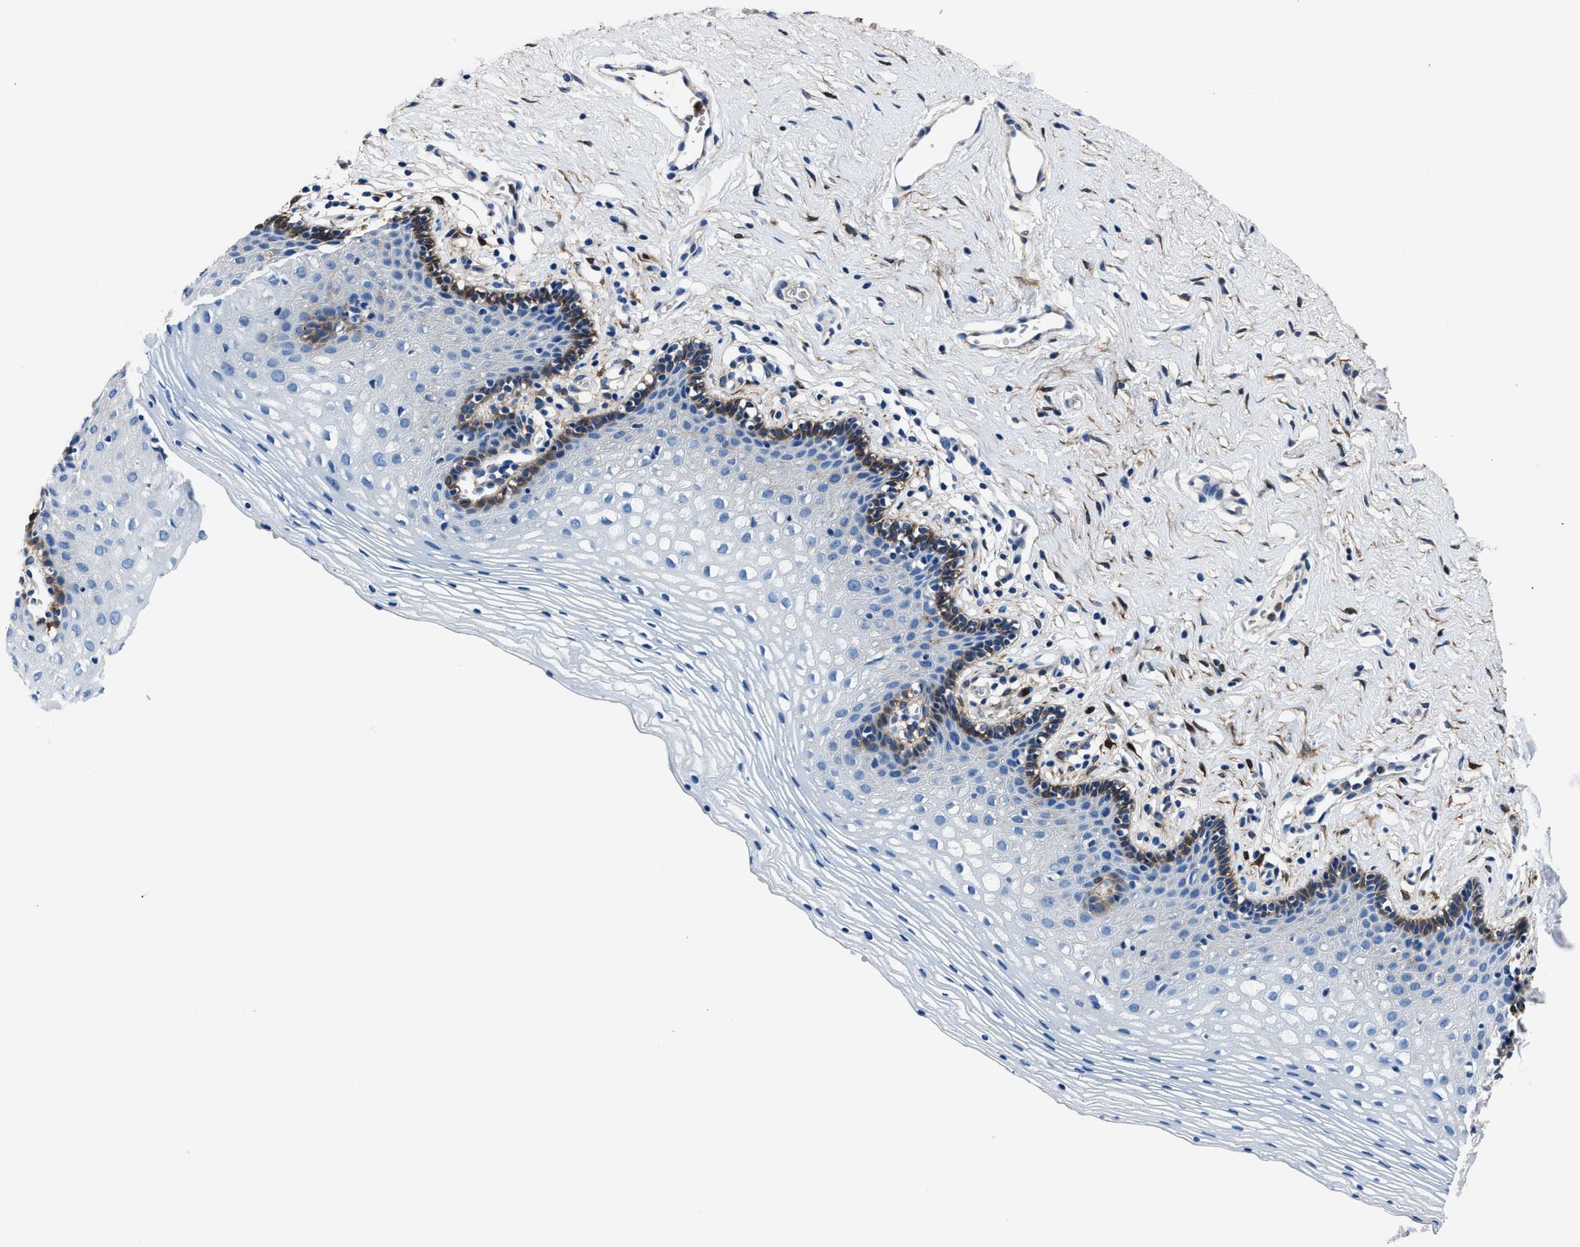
{"staining": {"intensity": "moderate", "quantity": "<25%", "location": "cytoplasmic/membranous"}, "tissue": "vagina", "cell_type": "Squamous epithelial cells", "image_type": "normal", "snomed": [{"axis": "morphology", "description": "Normal tissue, NOS"}, {"axis": "topography", "description": "Vagina"}], "caption": "The image shows a brown stain indicating the presence of a protein in the cytoplasmic/membranous of squamous epithelial cells in vagina. (IHC, brightfield microscopy, high magnification).", "gene": "FTL", "patient": {"sex": "female", "age": 32}}